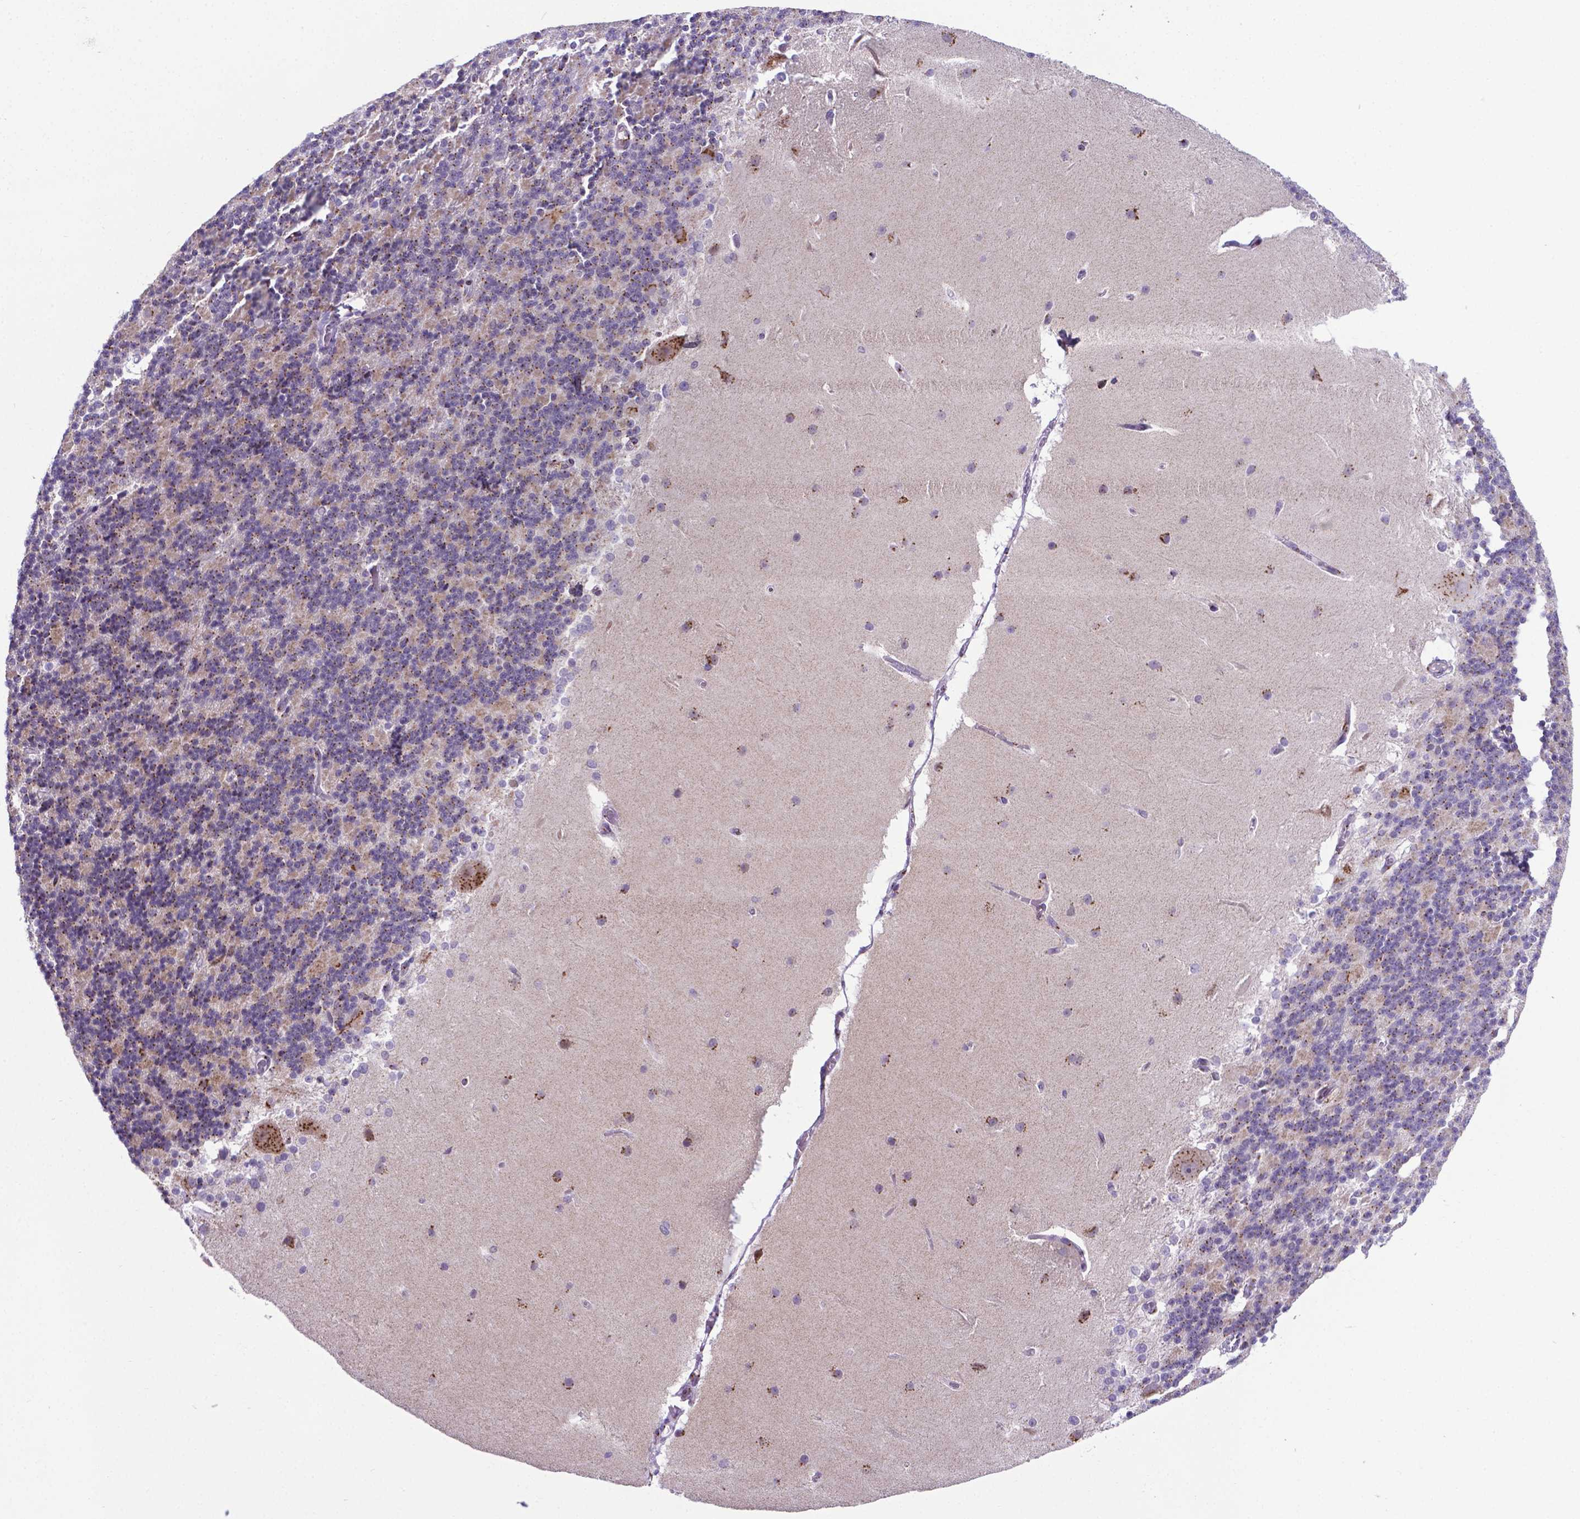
{"staining": {"intensity": "moderate", "quantity": "25%-75%", "location": "cytoplasmic/membranous"}, "tissue": "cerebellum", "cell_type": "Cells in granular layer", "image_type": "normal", "snomed": [{"axis": "morphology", "description": "Normal tissue, NOS"}, {"axis": "topography", "description": "Cerebellum"}], "caption": "High-magnification brightfield microscopy of benign cerebellum stained with DAB (3,3'-diaminobenzidine) (brown) and counterstained with hematoxylin (blue). cells in granular layer exhibit moderate cytoplasmic/membranous staining is seen in approximately25%-75% of cells. (Brightfield microscopy of DAB IHC at high magnification).", "gene": "MRPL10", "patient": {"sex": "female", "age": 19}}